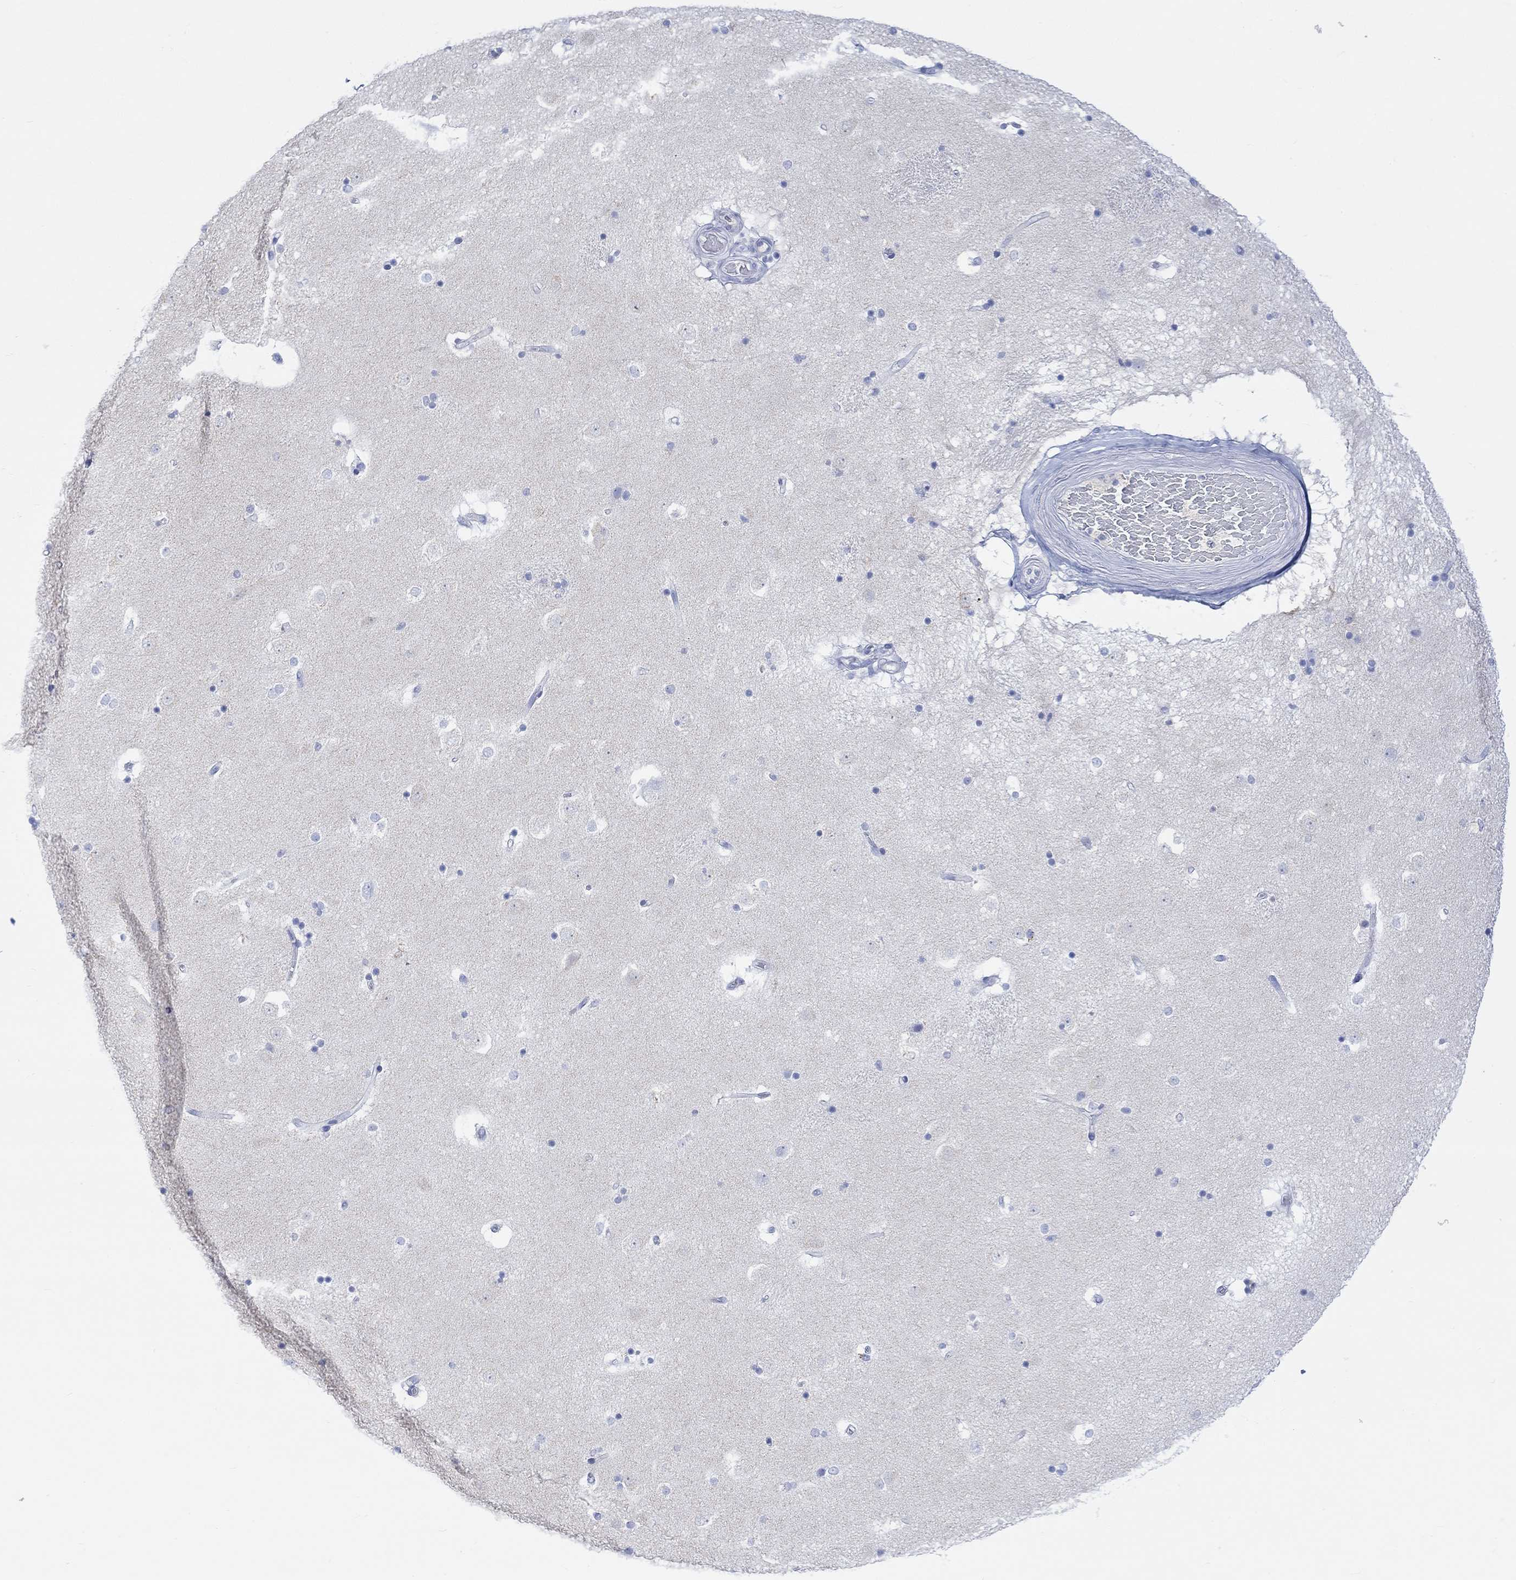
{"staining": {"intensity": "negative", "quantity": "none", "location": "none"}, "tissue": "caudate", "cell_type": "Glial cells", "image_type": "normal", "snomed": [{"axis": "morphology", "description": "Normal tissue, NOS"}, {"axis": "topography", "description": "Lateral ventricle wall"}], "caption": "Caudate stained for a protein using immunohistochemistry reveals no expression glial cells.", "gene": "CALCA", "patient": {"sex": "male", "age": 51}}